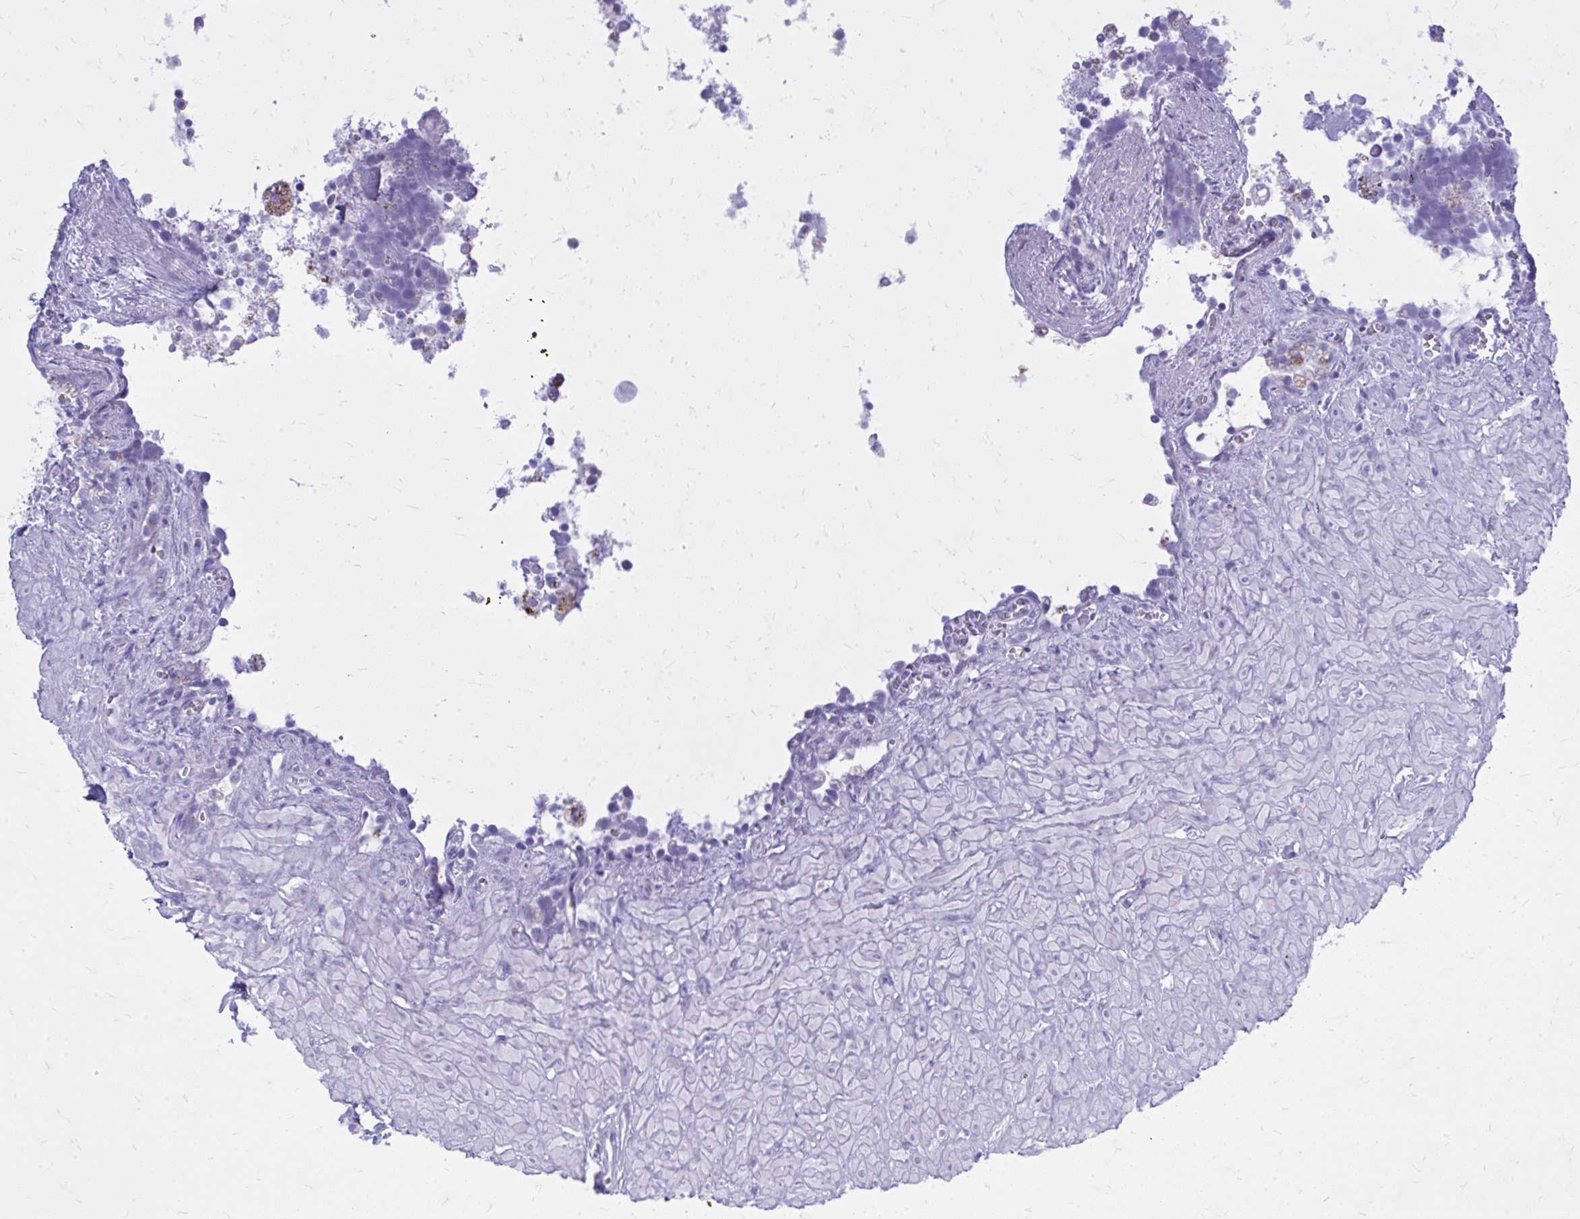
{"staining": {"intensity": "negative", "quantity": "none", "location": "none"}, "tissue": "seminal vesicle", "cell_type": "Glandular cells", "image_type": "normal", "snomed": [{"axis": "morphology", "description": "Normal tissue, NOS"}, {"axis": "topography", "description": "Seminal veicle"}], "caption": "Image shows no significant protein staining in glandular cells of benign seminal vesicle. (Stains: DAB (3,3'-diaminobenzidine) IHC with hematoxylin counter stain, Microscopy: brightfield microscopy at high magnification).", "gene": "BCL6B", "patient": {"sex": "male", "age": 76}}